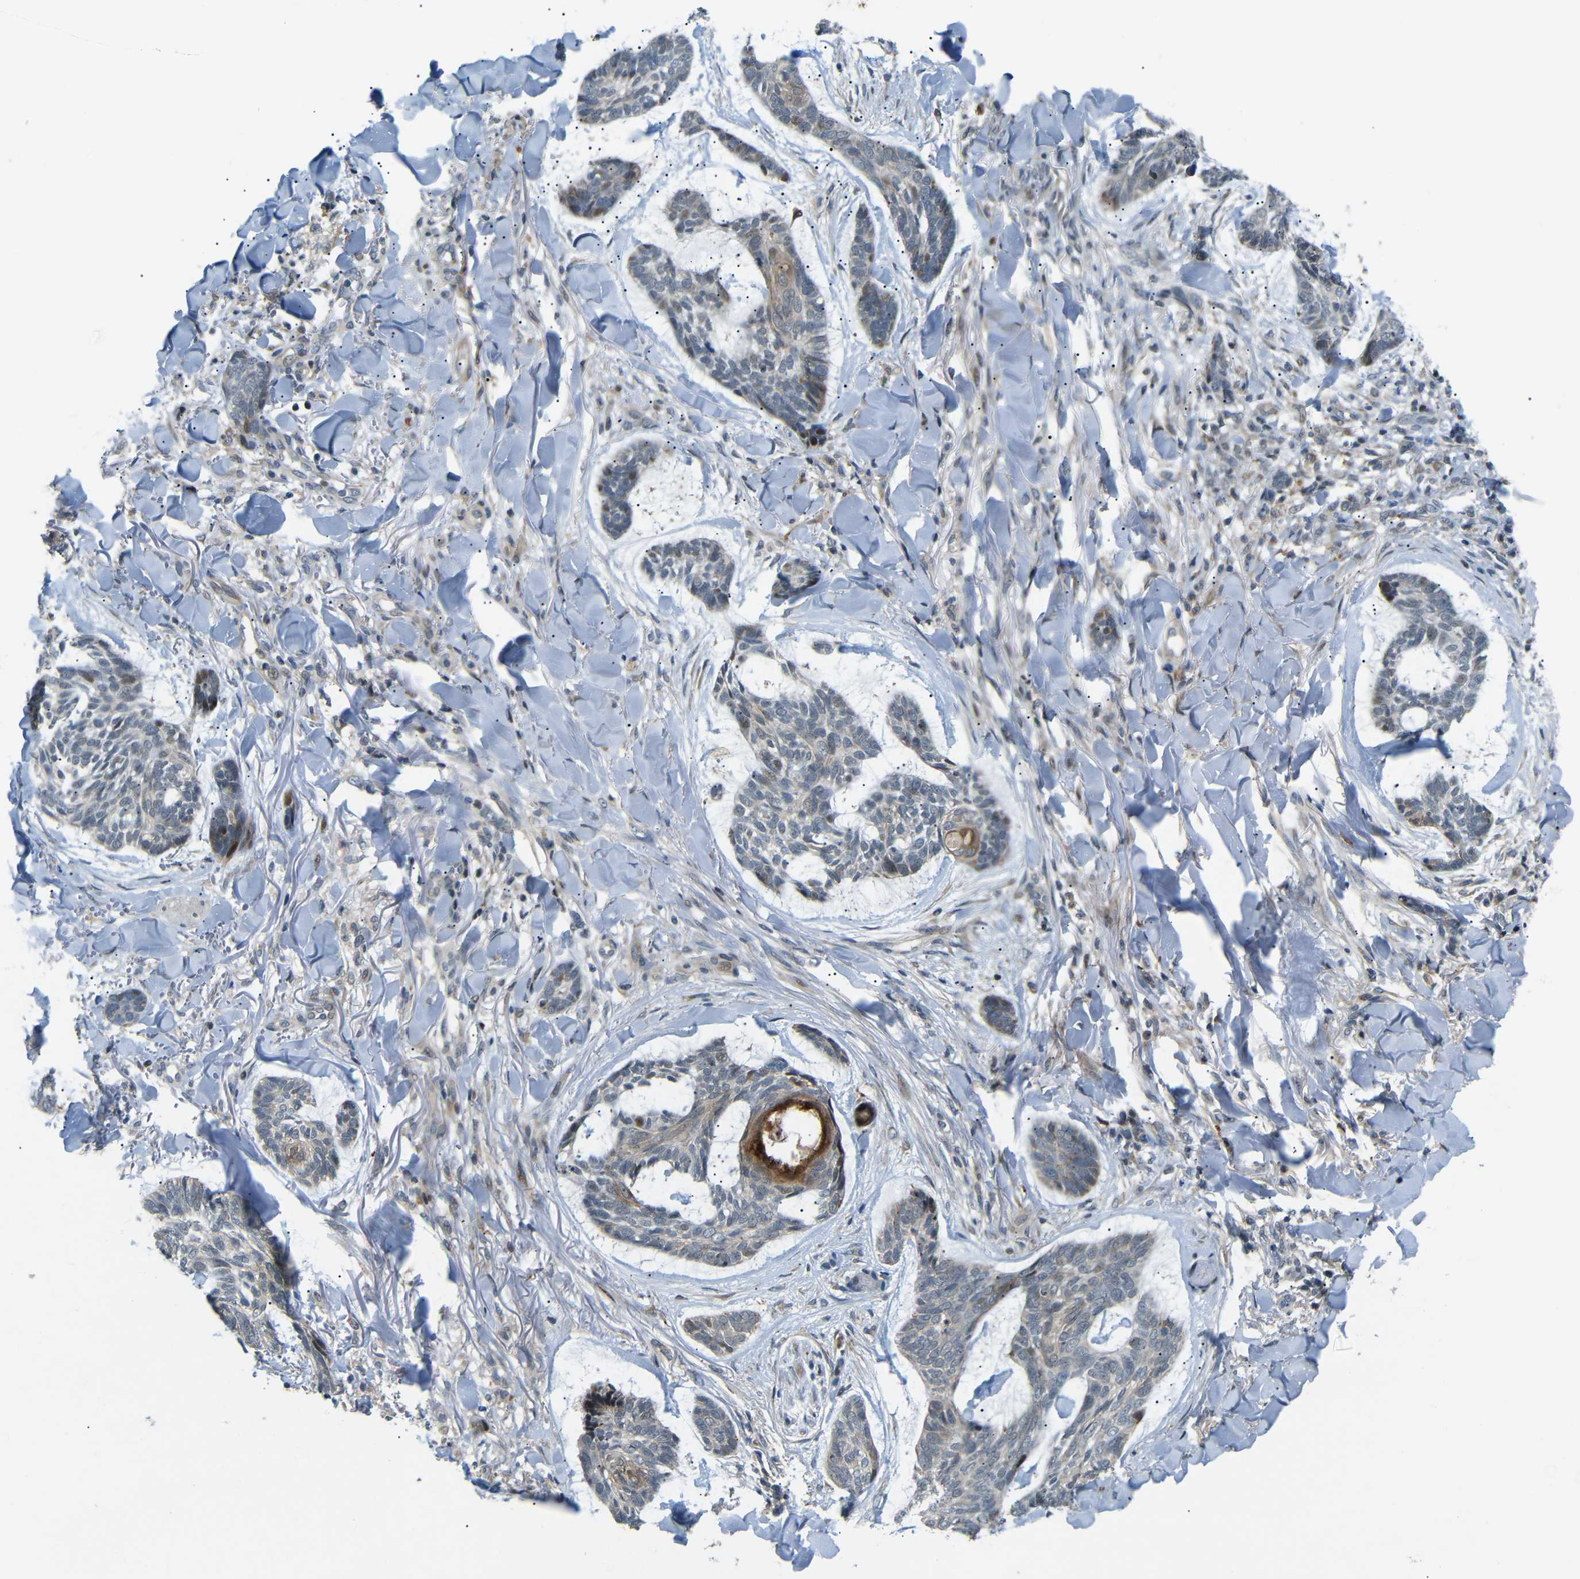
{"staining": {"intensity": "negative", "quantity": "none", "location": "none"}, "tissue": "skin cancer", "cell_type": "Tumor cells", "image_type": "cancer", "snomed": [{"axis": "morphology", "description": "Basal cell carcinoma"}, {"axis": "topography", "description": "Skin"}], "caption": "The photomicrograph exhibits no staining of tumor cells in basal cell carcinoma (skin).", "gene": "SYDE1", "patient": {"sex": "male", "age": 43}}